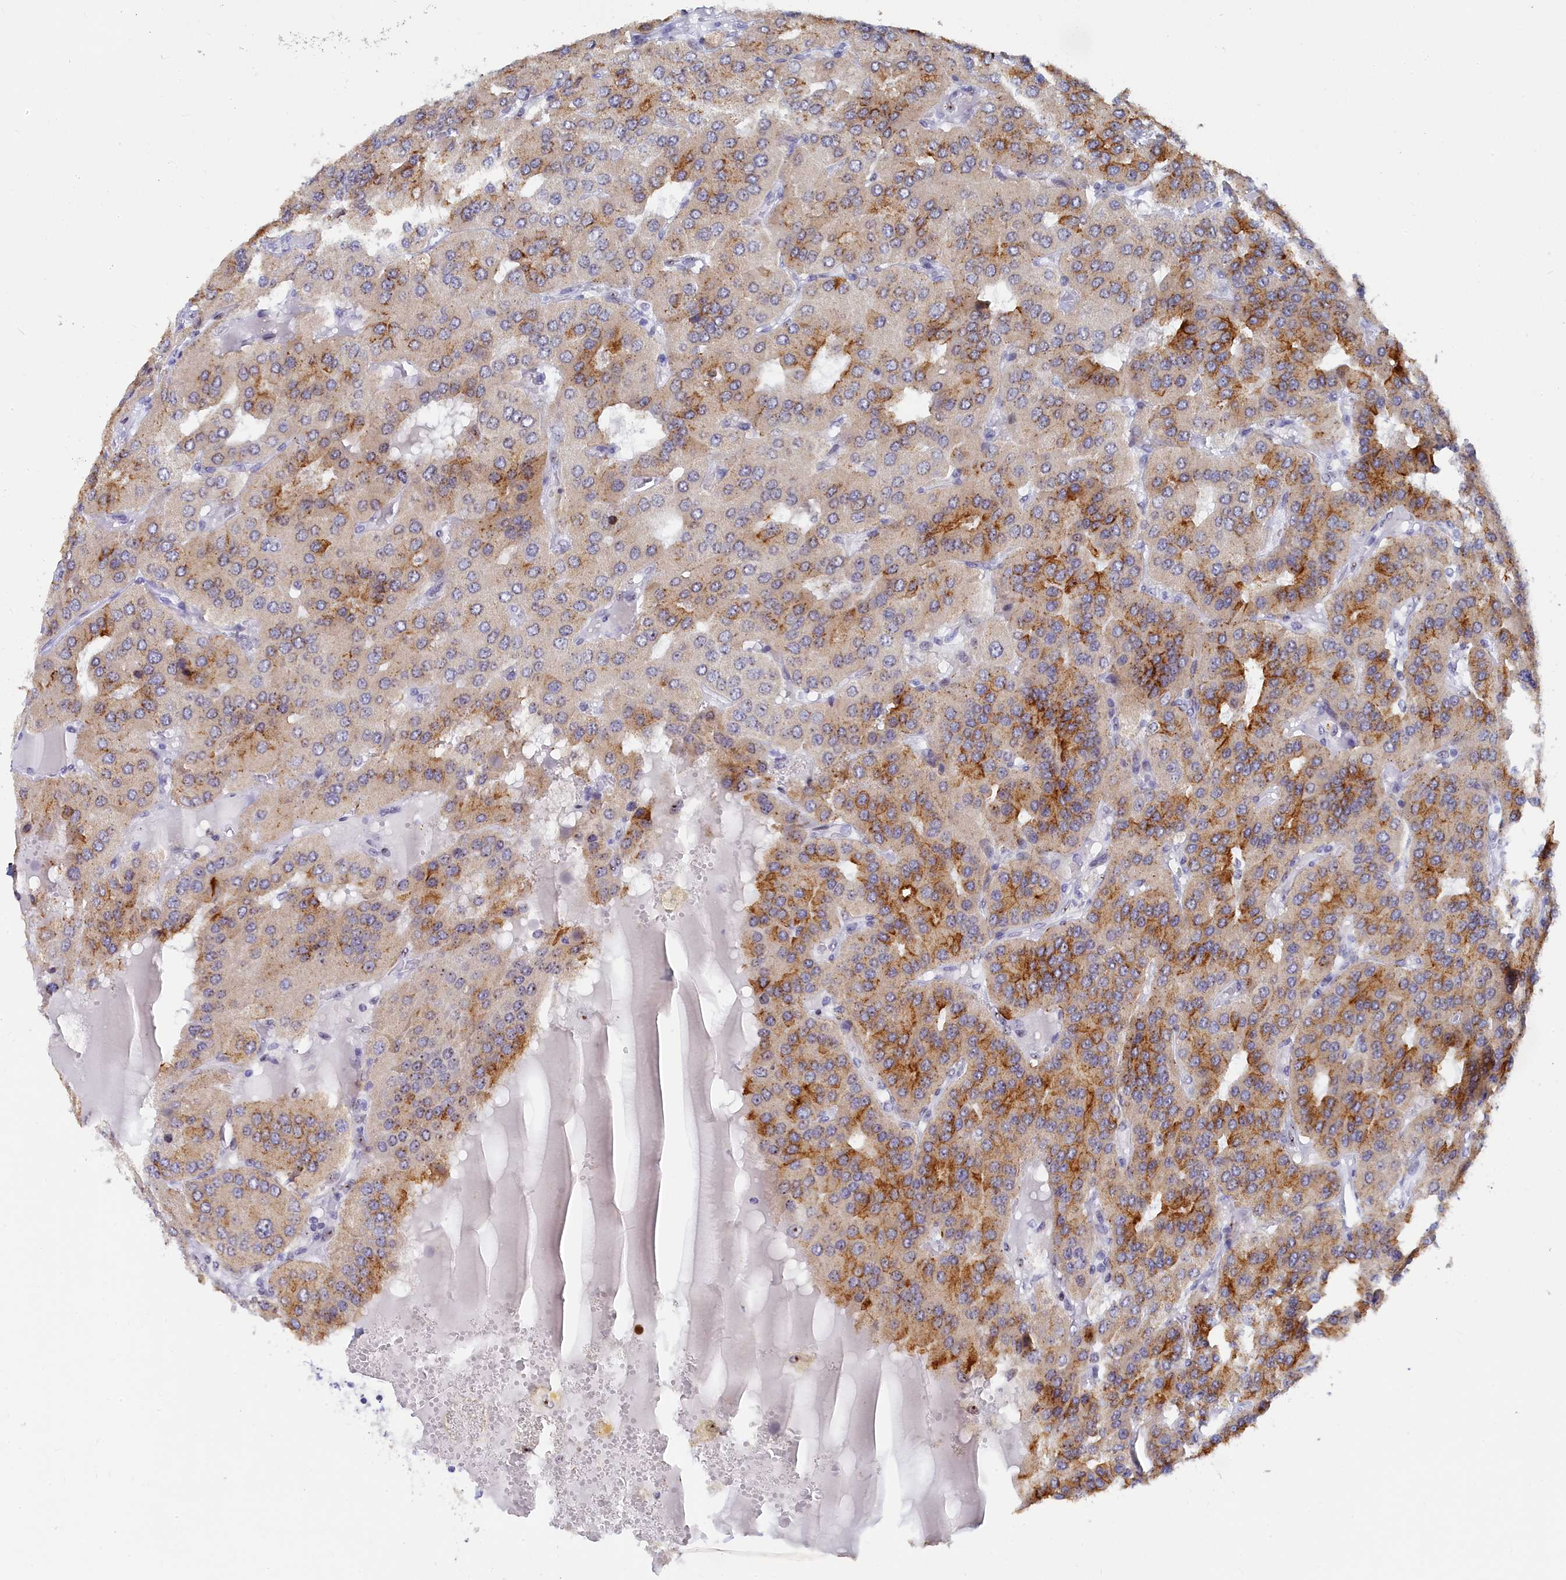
{"staining": {"intensity": "moderate", "quantity": "25%-75%", "location": "cytoplasmic/membranous"}, "tissue": "parathyroid gland", "cell_type": "Glandular cells", "image_type": "normal", "snomed": [{"axis": "morphology", "description": "Normal tissue, NOS"}, {"axis": "morphology", "description": "Adenoma, NOS"}, {"axis": "topography", "description": "Parathyroid gland"}], "caption": "This is a histology image of IHC staining of unremarkable parathyroid gland, which shows moderate staining in the cytoplasmic/membranous of glandular cells.", "gene": "RSL1D1", "patient": {"sex": "female", "age": 86}}